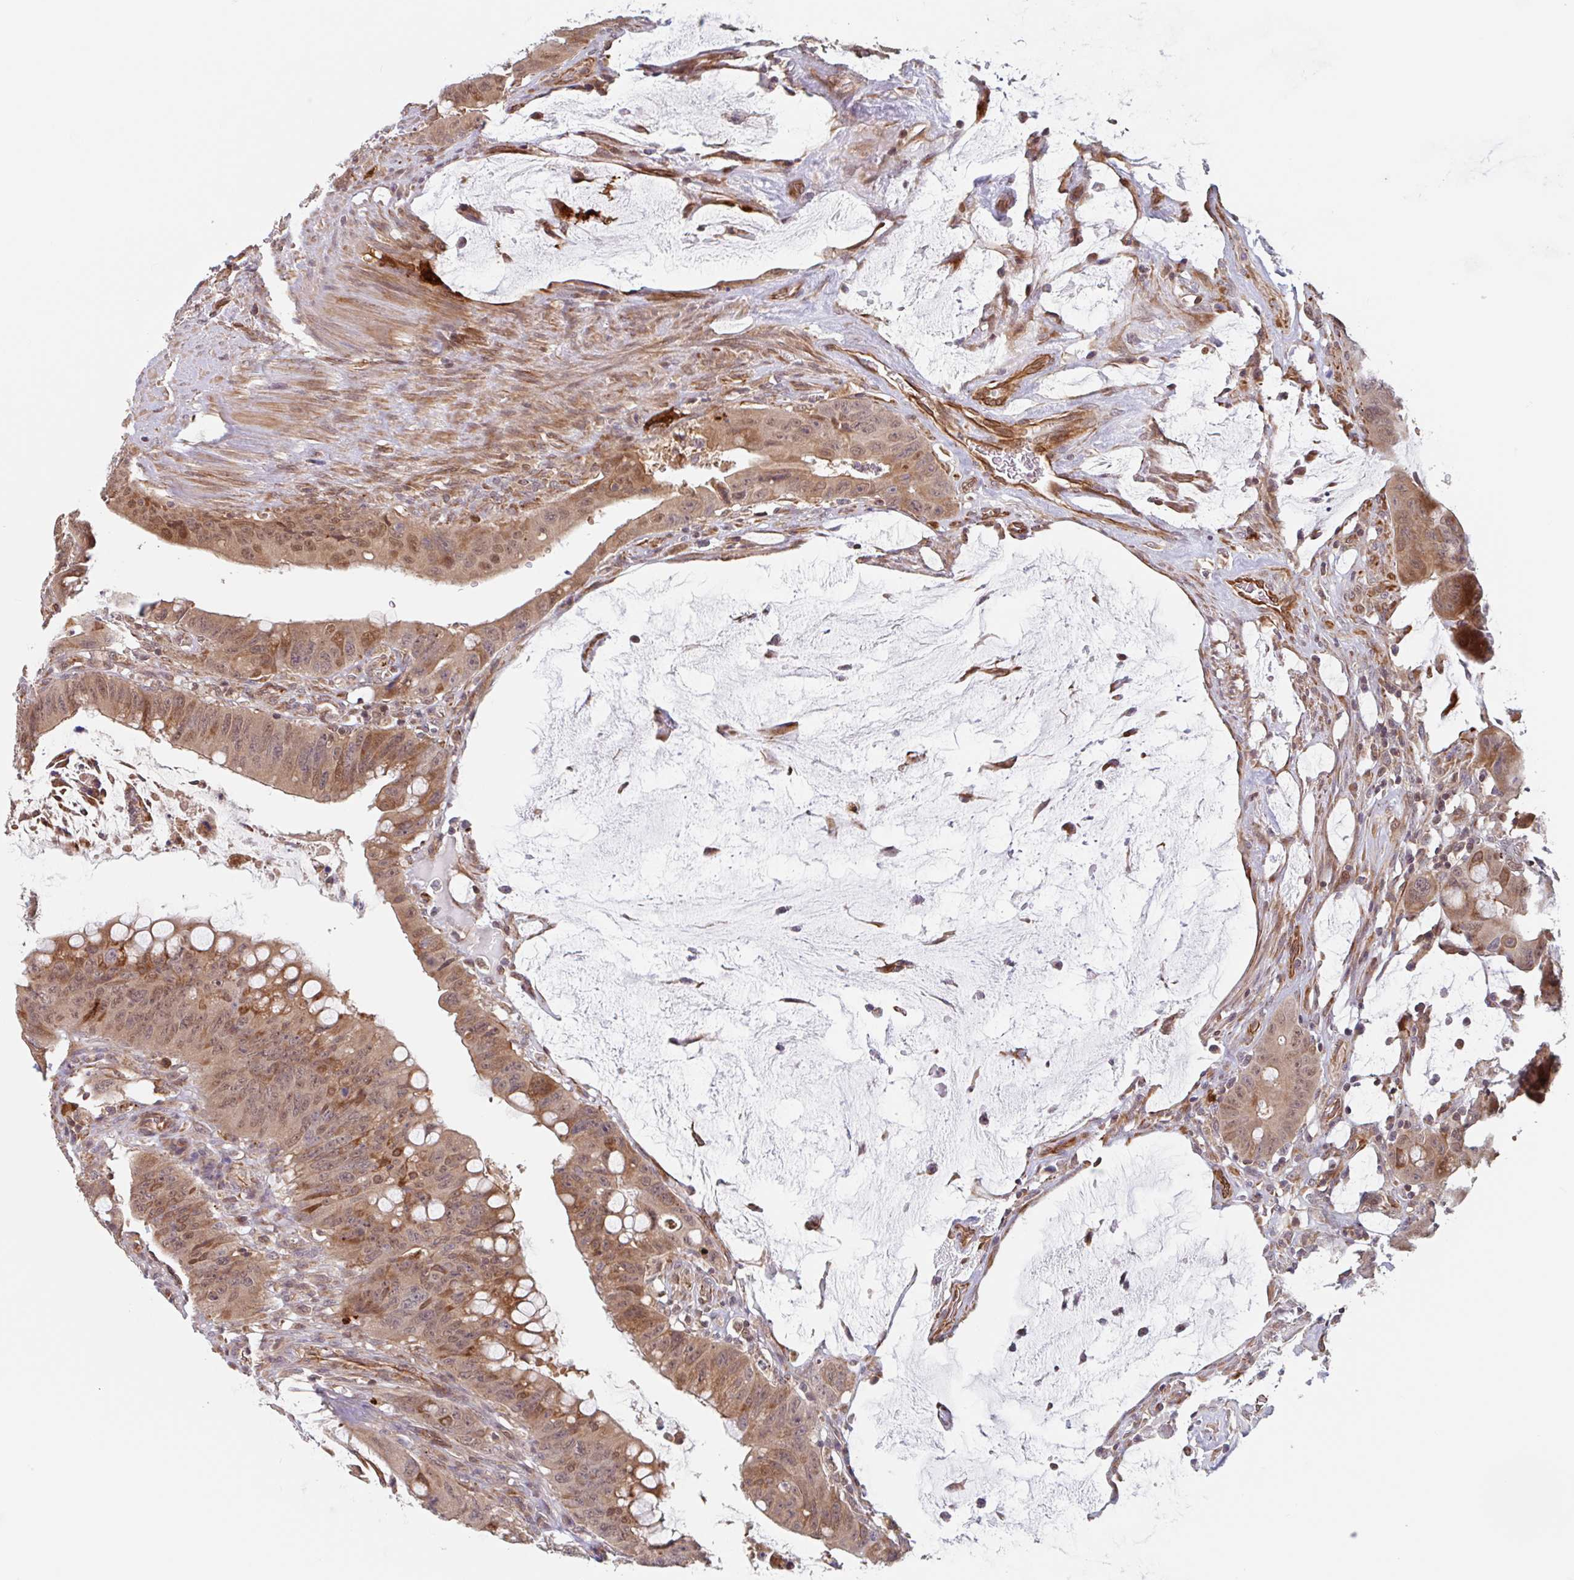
{"staining": {"intensity": "moderate", "quantity": ">75%", "location": "cytoplasmic/membranous,nuclear"}, "tissue": "colorectal cancer", "cell_type": "Tumor cells", "image_type": "cancer", "snomed": [{"axis": "morphology", "description": "Adenocarcinoma, NOS"}, {"axis": "topography", "description": "Rectum"}], "caption": "Colorectal cancer (adenocarcinoma) stained for a protein (brown) displays moderate cytoplasmic/membranous and nuclear positive positivity in about >75% of tumor cells.", "gene": "NUB1", "patient": {"sex": "male", "age": 78}}